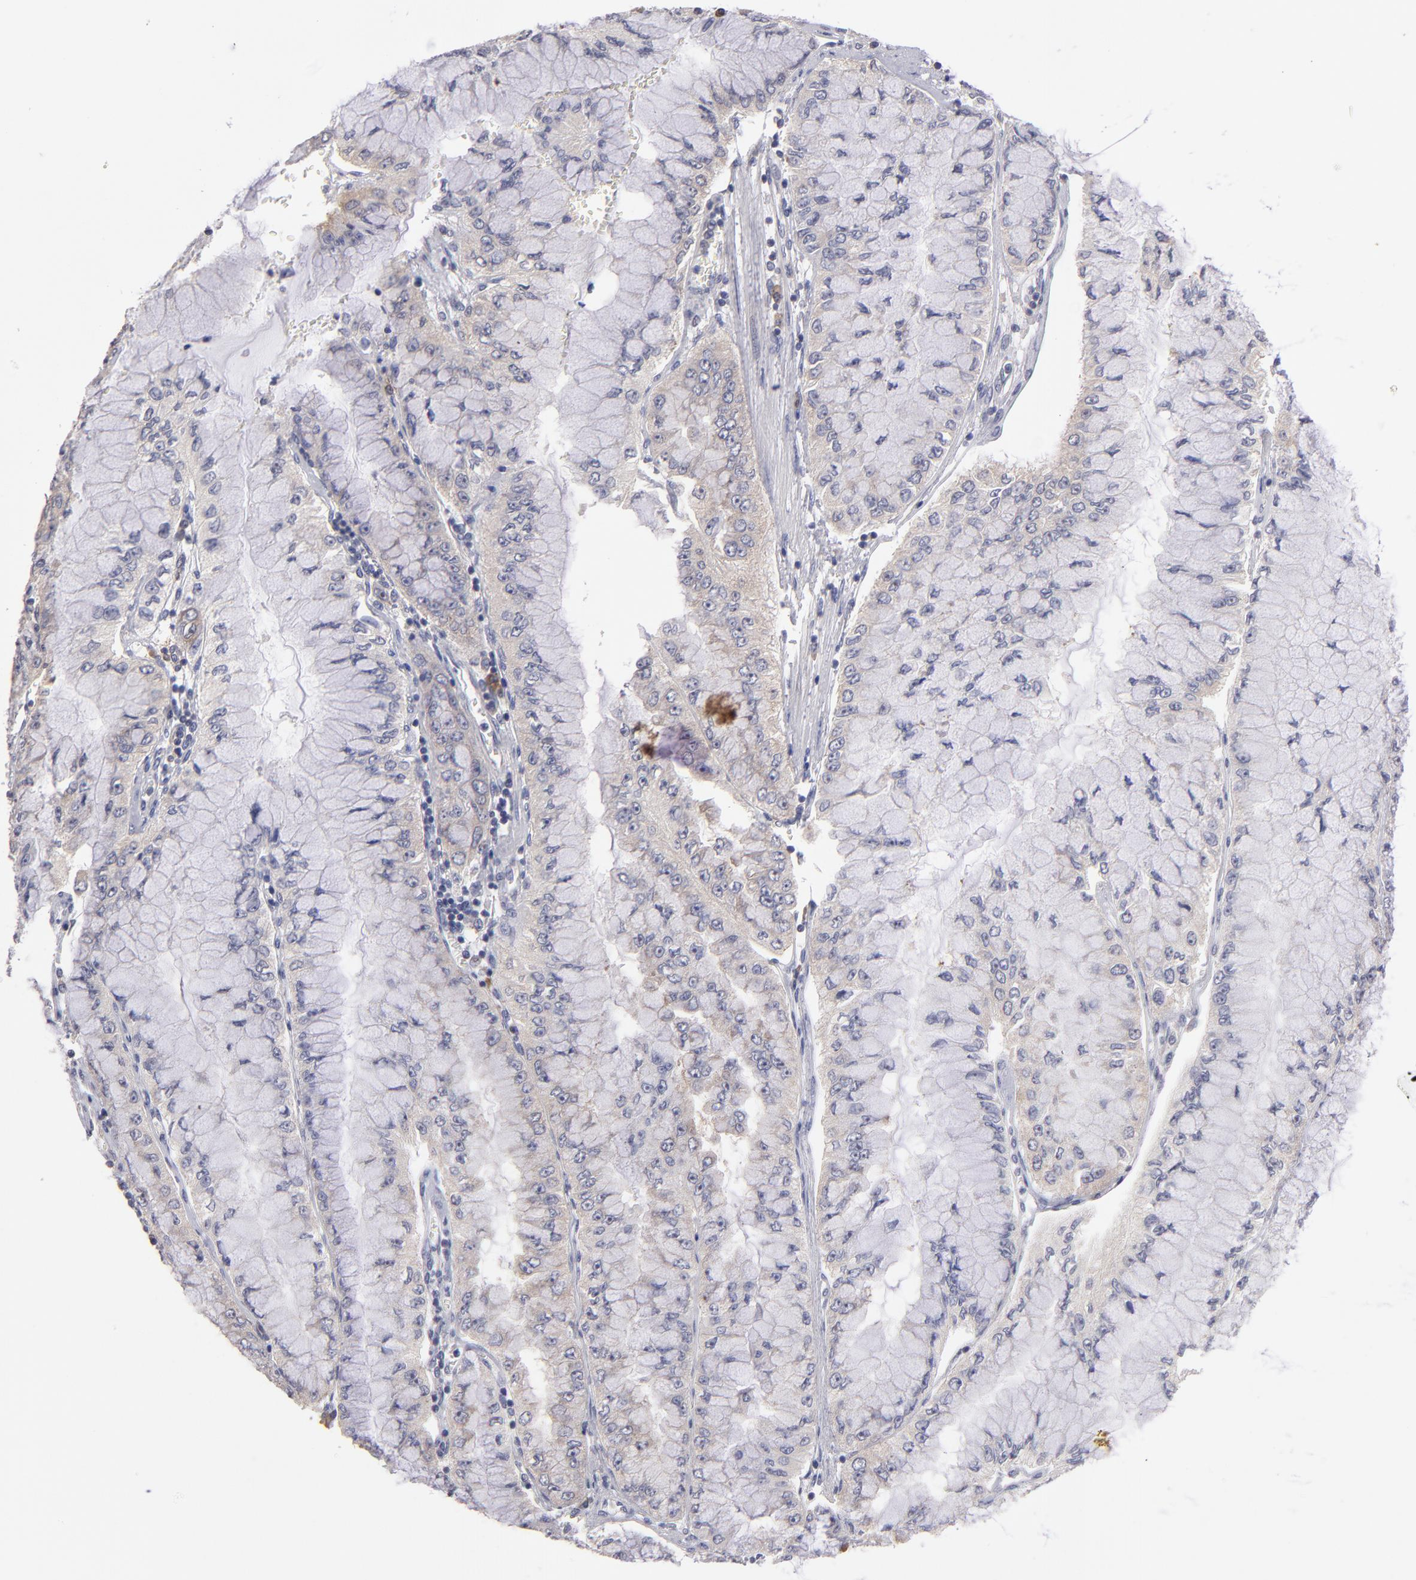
{"staining": {"intensity": "weak", "quantity": "25%-75%", "location": "cytoplasmic/membranous"}, "tissue": "liver cancer", "cell_type": "Tumor cells", "image_type": "cancer", "snomed": [{"axis": "morphology", "description": "Cholangiocarcinoma"}, {"axis": "topography", "description": "Liver"}], "caption": "There is low levels of weak cytoplasmic/membranous positivity in tumor cells of liver cancer, as demonstrated by immunohistochemical staining (brown color).", "gene": "EIF3L", "patient": {"sex": "female", "age": 79}}